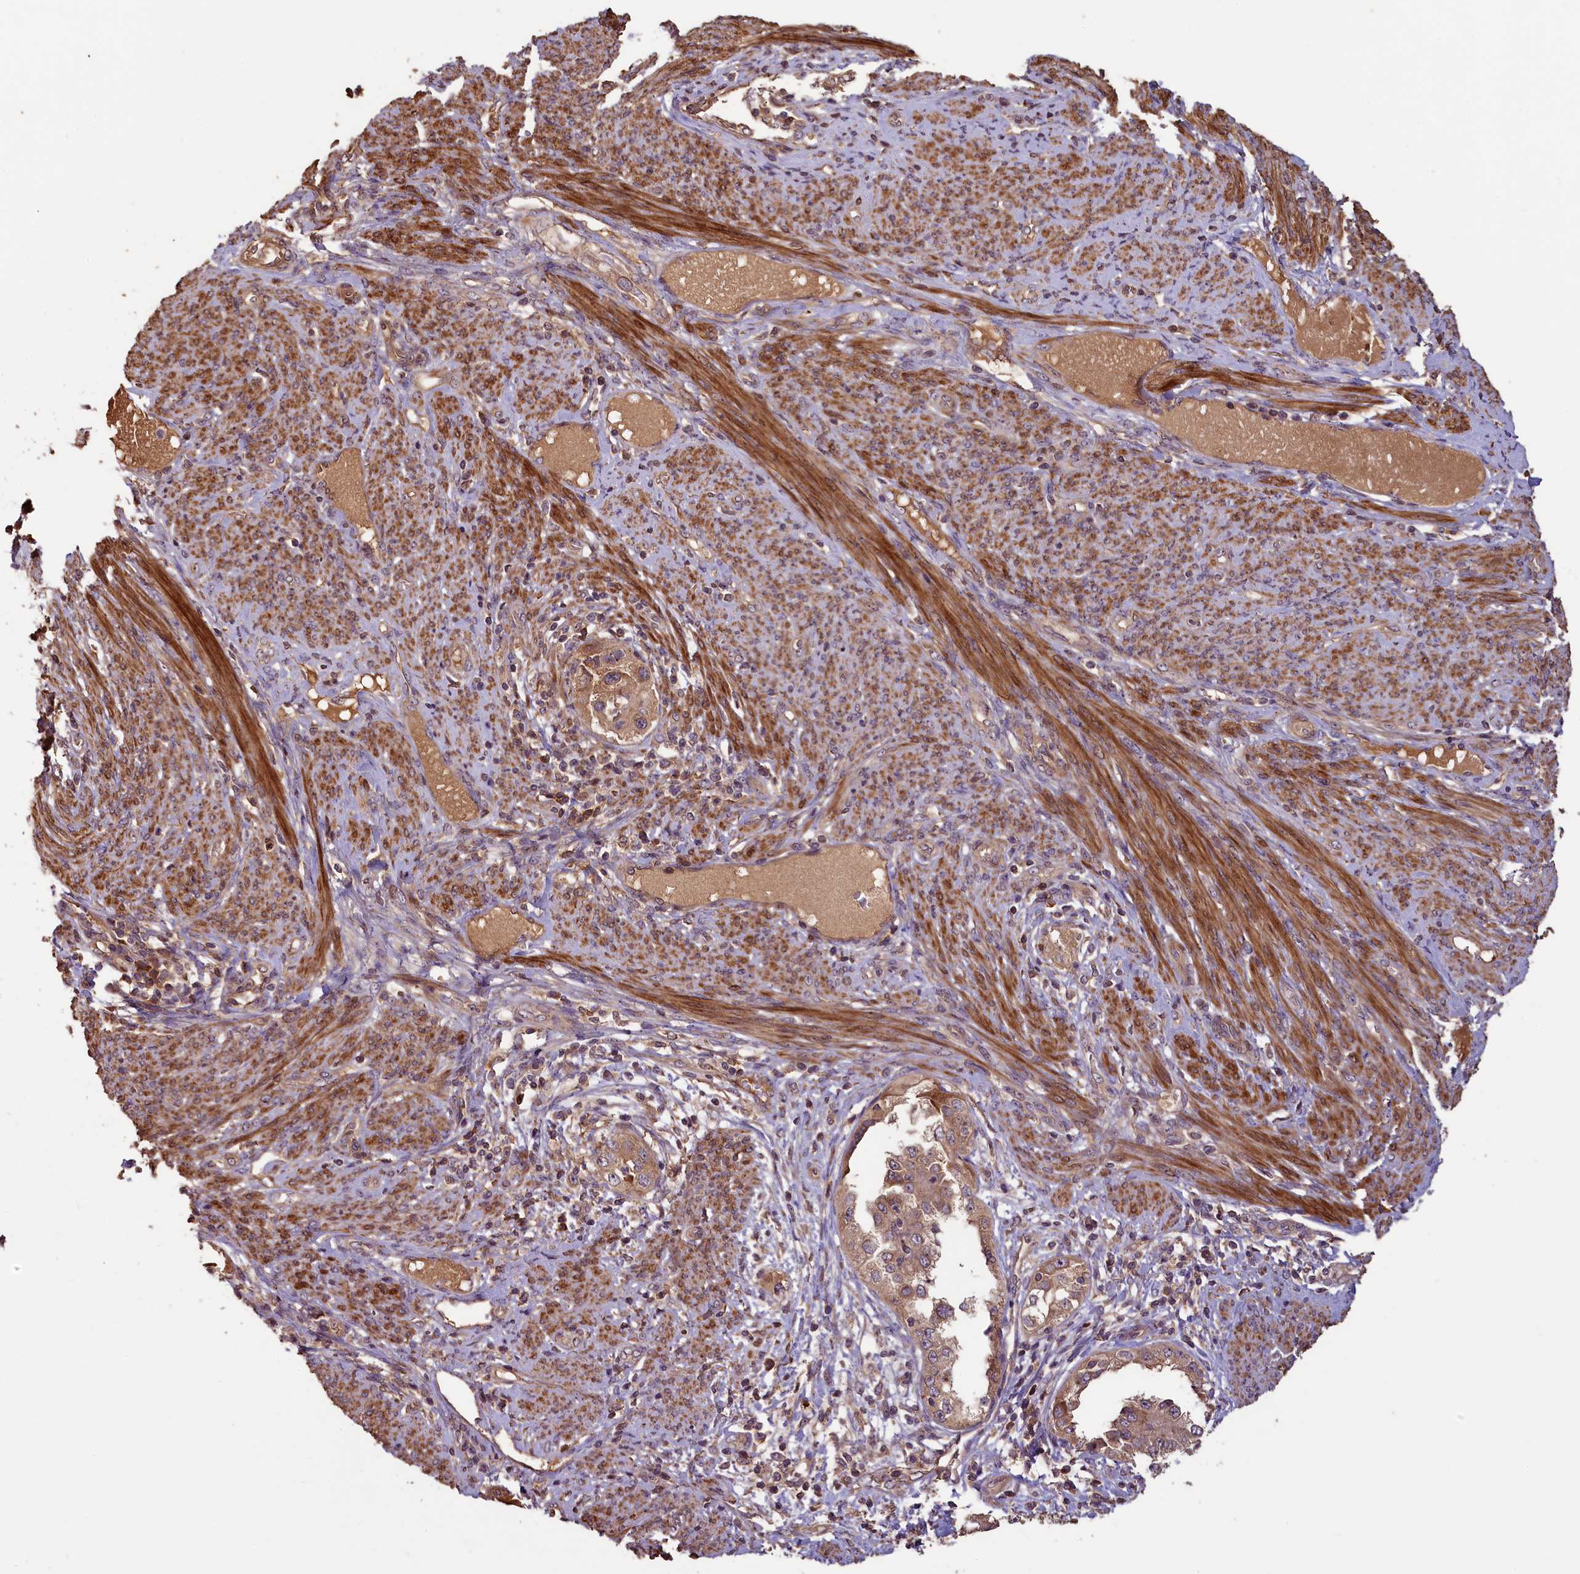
{"staining": {"intensity": "moderate", "quantity": ">75%", "location": "cytoplasmic/membranous"}, "tissue": "endometrial cancer", "cell_type": "Tumor cells", "image_type": "cancer", "snomed": [{"axis": "morphology", "description": "Adenocarcinoma, NOS"}, {"axis": "topography", "description": "Endometrium"}], "caption": "Immunohistochemical staining of human adenocarcinoma (endometrial) displays medium levels of moderate cytoplasmic/membranous expression in about >75% of tumor cells. The protein is stained brown, and the nuclei are stained in blue (DAB IHC with brightfield microscopy, high magnification).", "gene": "NUDT6", "patient": {"sex": "female", "age": 85}}